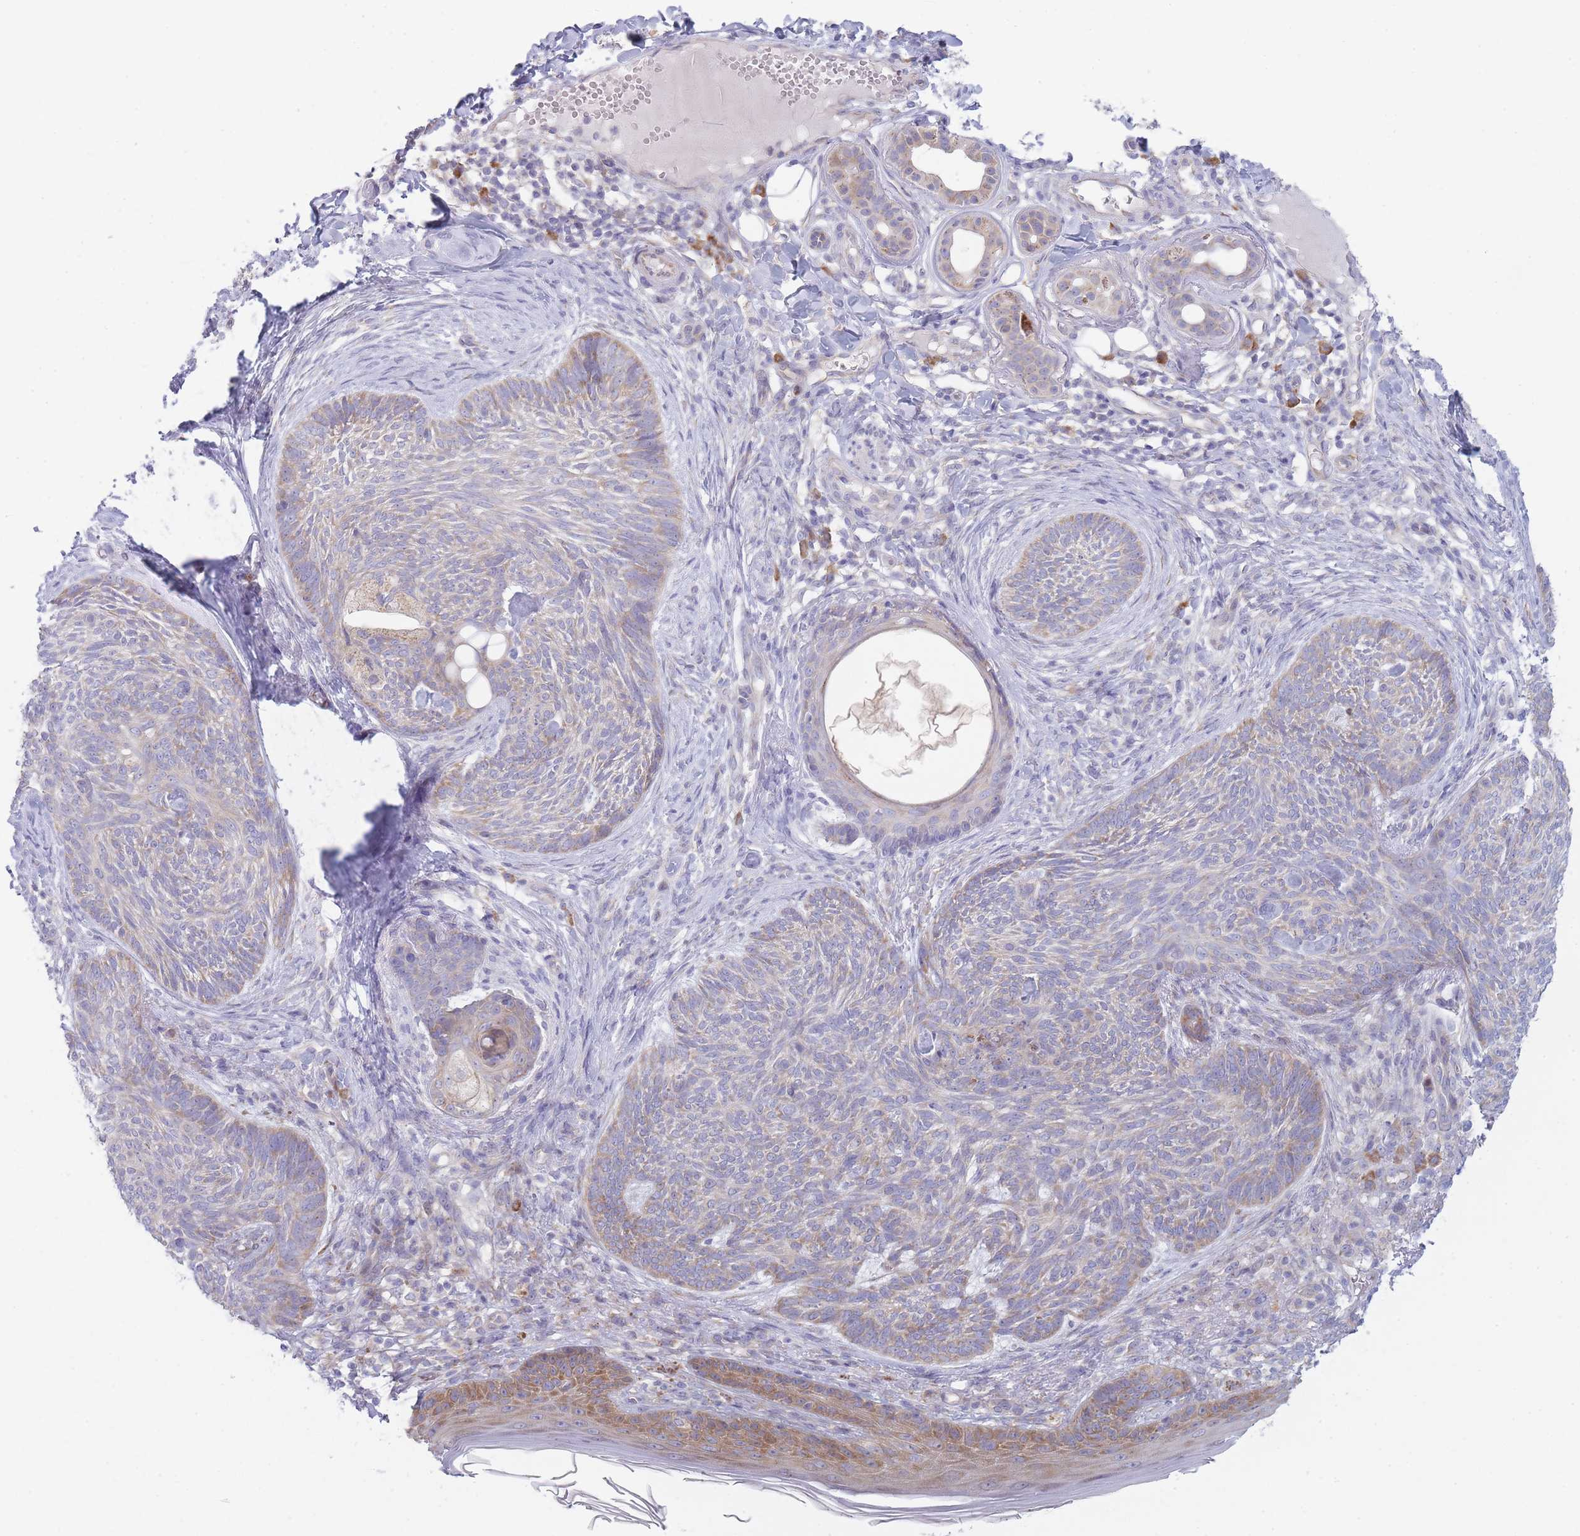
{"staining": {"intensity": "weak", "quantity": "<25%", "location": "cytoplasmic/membranous"}, "tissue": "skin cancer", "cell_type": "Tumor cells", "image_type": "cancer", "snomed": [{"axis": "morphology", "description": "Basal cell carcinoma"}, {"axis": "topography", "description": "Skin"}], "caption": "Immunohistochemistry (IHC) image of neoplastic tissue: human skin cancer (basal cell carcinoma) stained with DAB (3,3'-diaminobenzidine) exhibits no significant protein staining in tumor cells.", "gene": "OR5L2", "patient": {"sex": "male", "age": 73}}